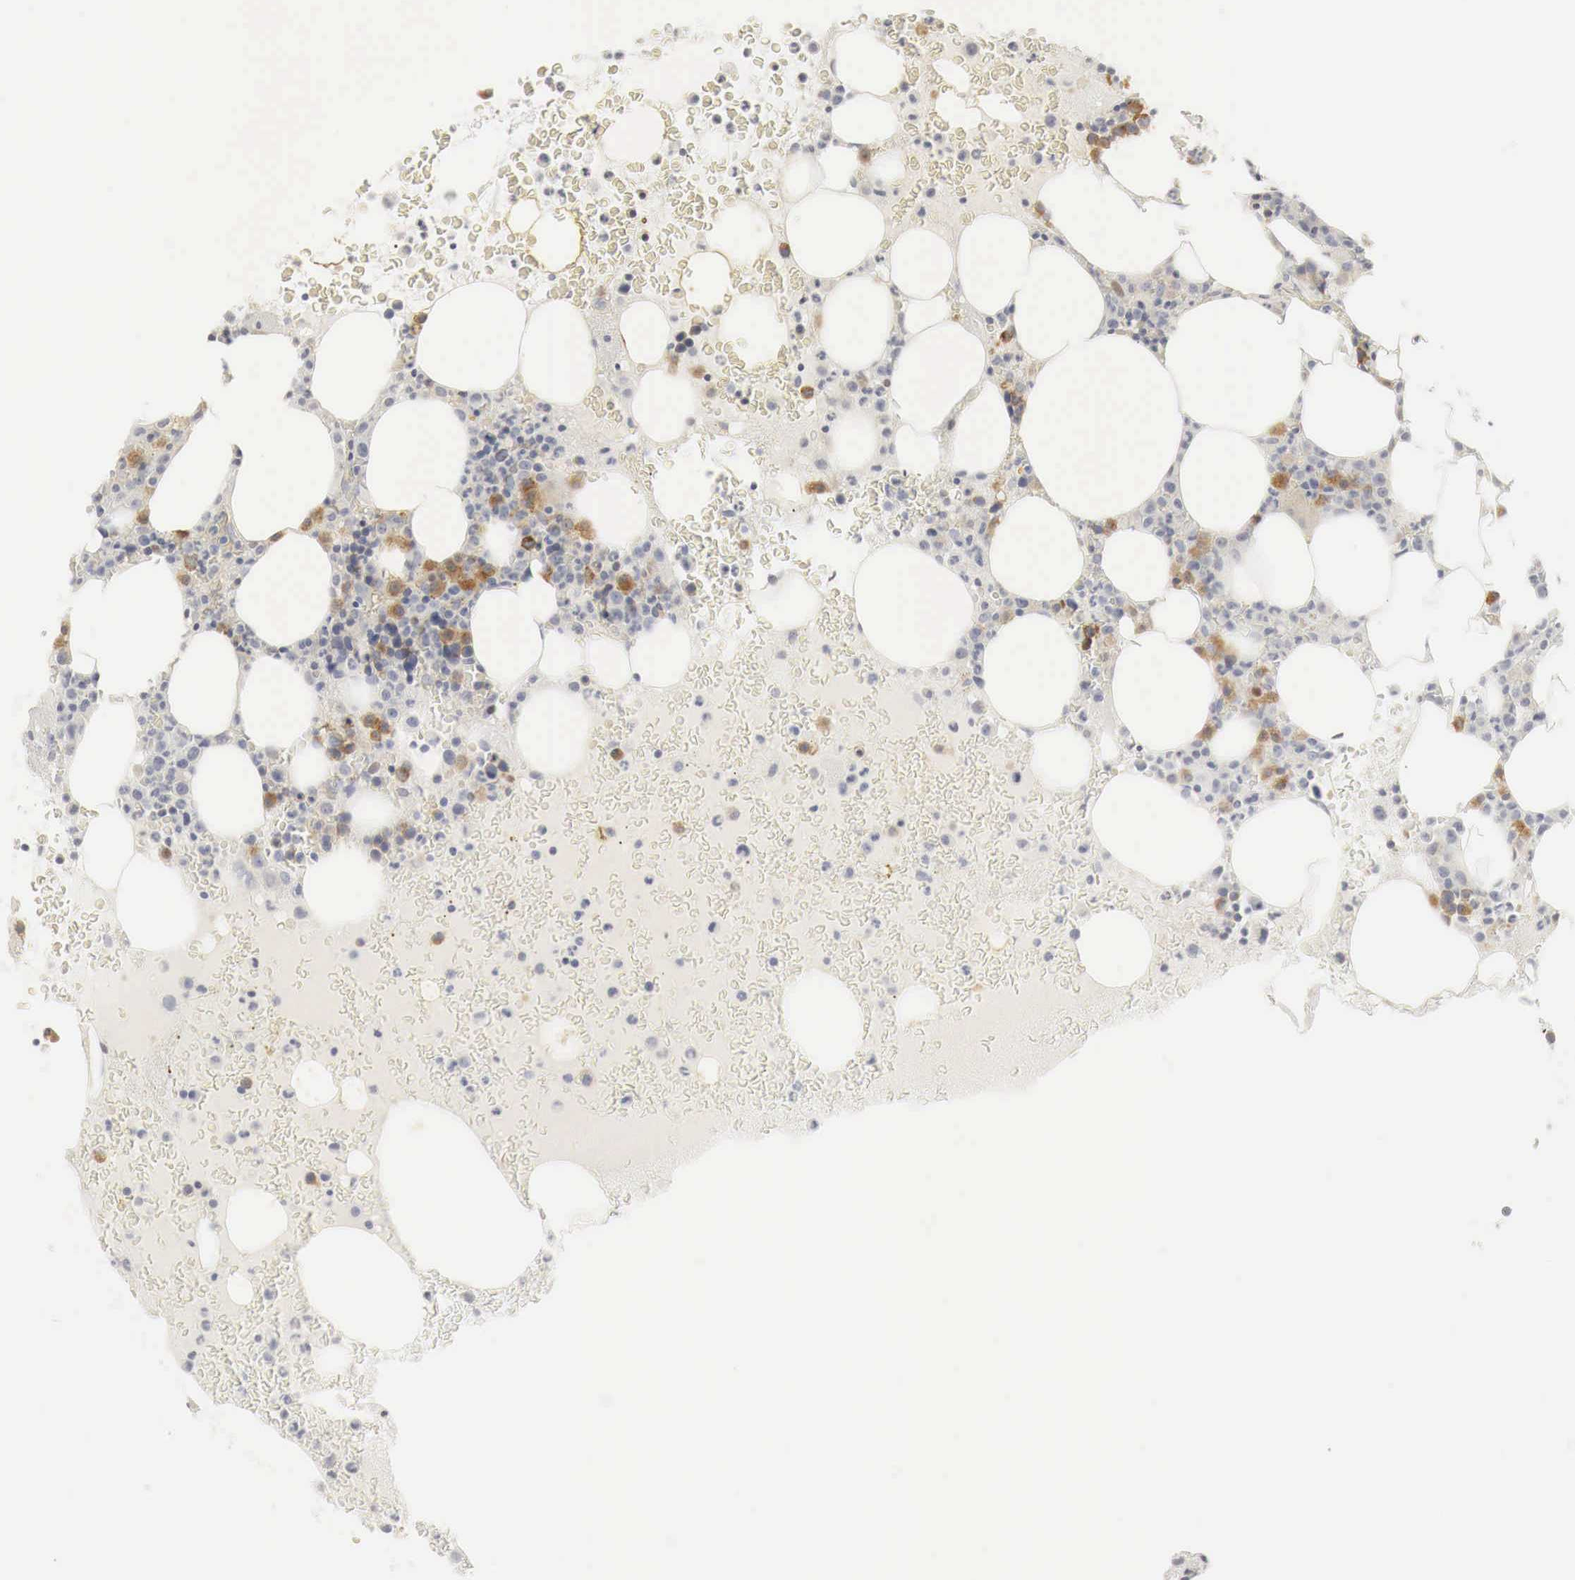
{"staining": {"intensity": "moderate", "quantity": "25%-75%", "location": "cytoplasmic/membranous"}, "tissue": "bone marrow", "cell_type": "Hematopoietic cells", "image_type": "normal", "snomed": [{"axis": "morphology", "description": "Normal tissue, NOS"}, {"axis": "topography", "description": "Bone marrow"}], "caption": "Brown immunohistochemical staining in benign human bone marrow demonstrates moderate cytoplasmic/membranous positivity in about 25%-75% of hematopoietic cells.", "gene": "TP63", "patient": {"sex": "female", "age": 88}}